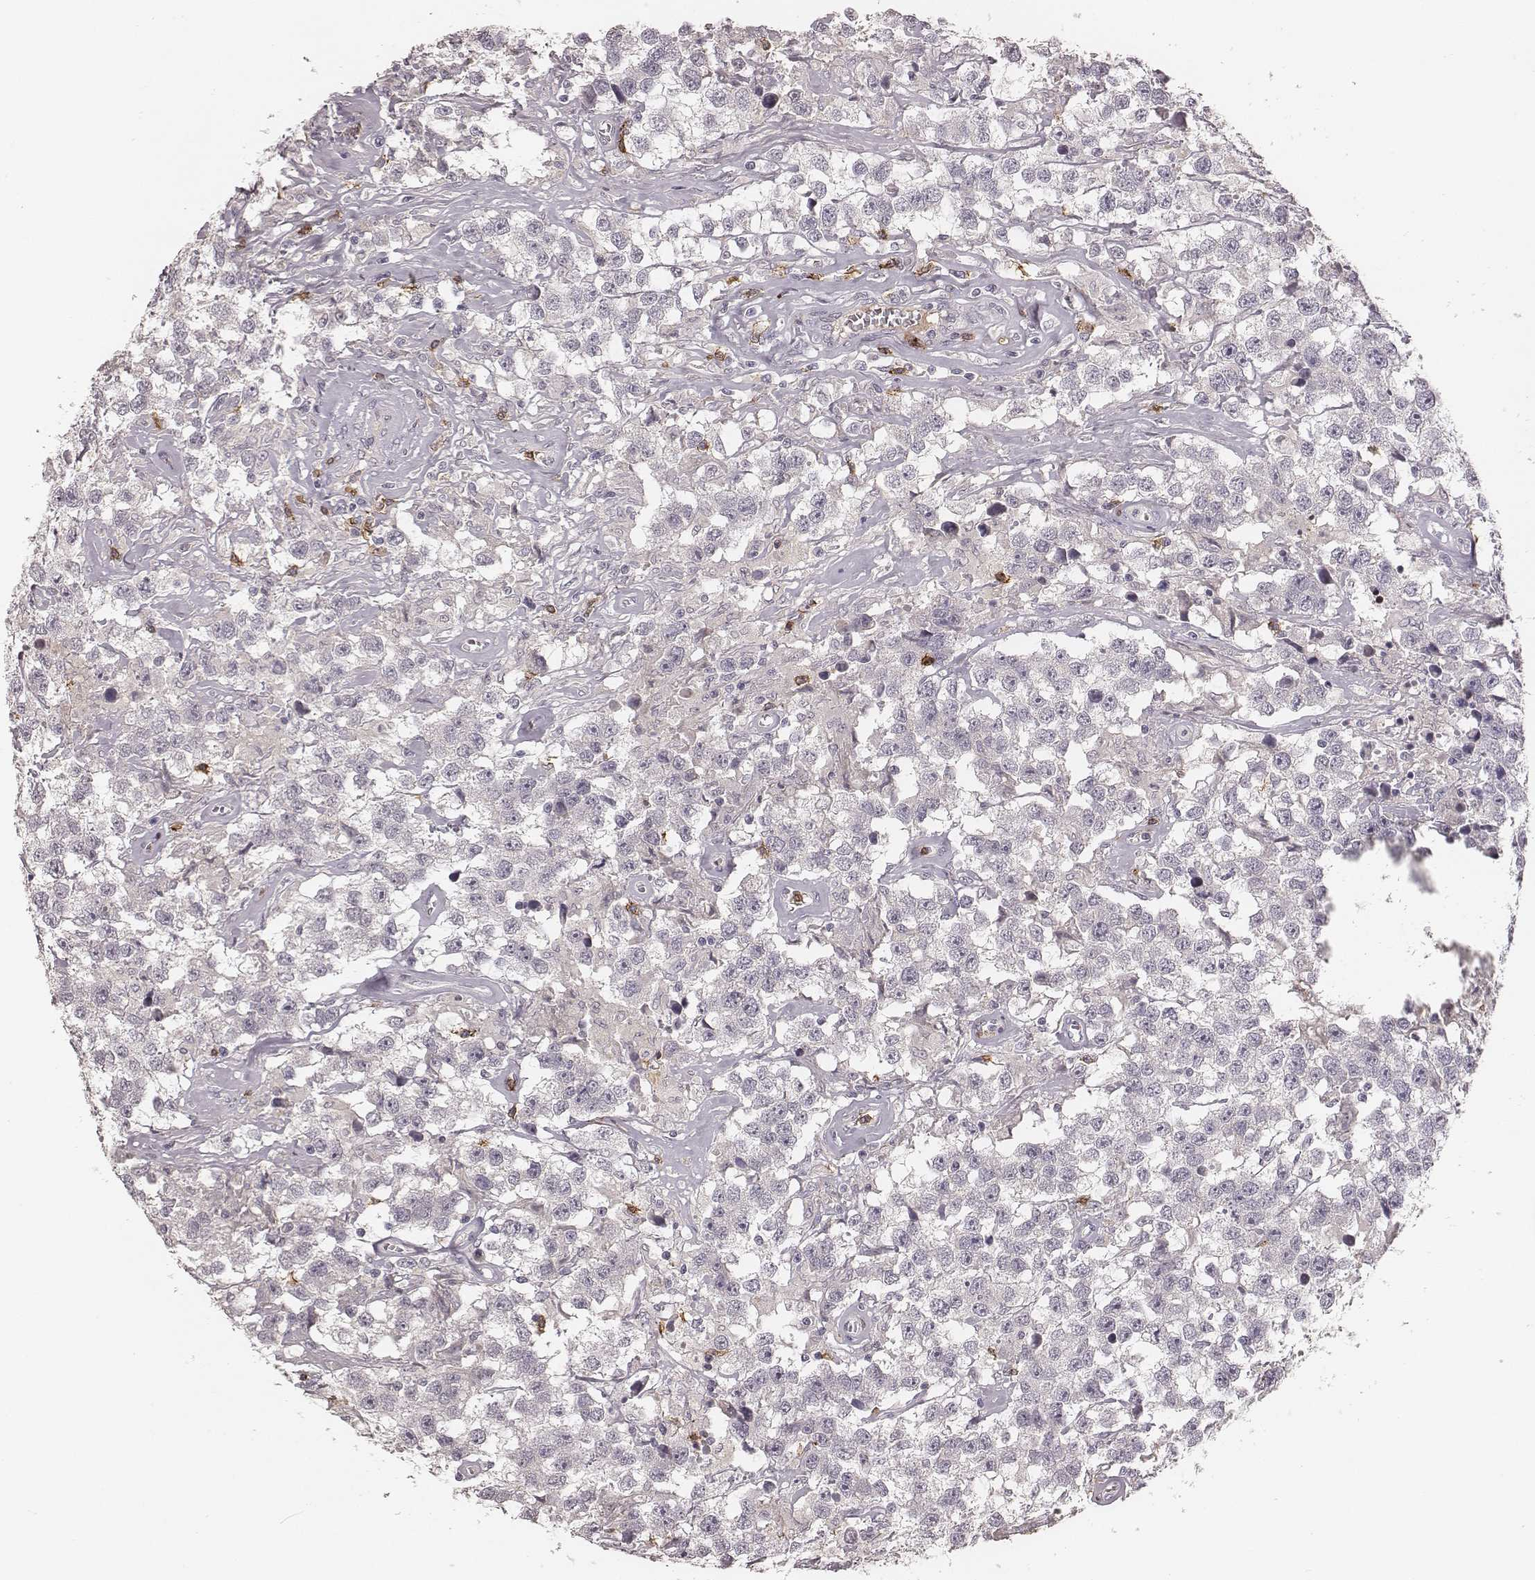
{"staining": {"intensity": "negative", "quantity": "none", "location": "none"}, "tissue": "testis cancer", "cell_type": "Tumor cells", "image_type": "cancer", "snomed": [{"axis": "morphology", "description": "Seminoma, NOS"}, {"axis": "topography", "description": "Testis"}], "caption": "Immunohistochemistry (IHC) photomicrograph of human testis seminoma stained for a protein (brown), which demonstrates no staining in tumor cells.", "gene": "CD8A", "patient": {"sex": "male", "age": 43}}